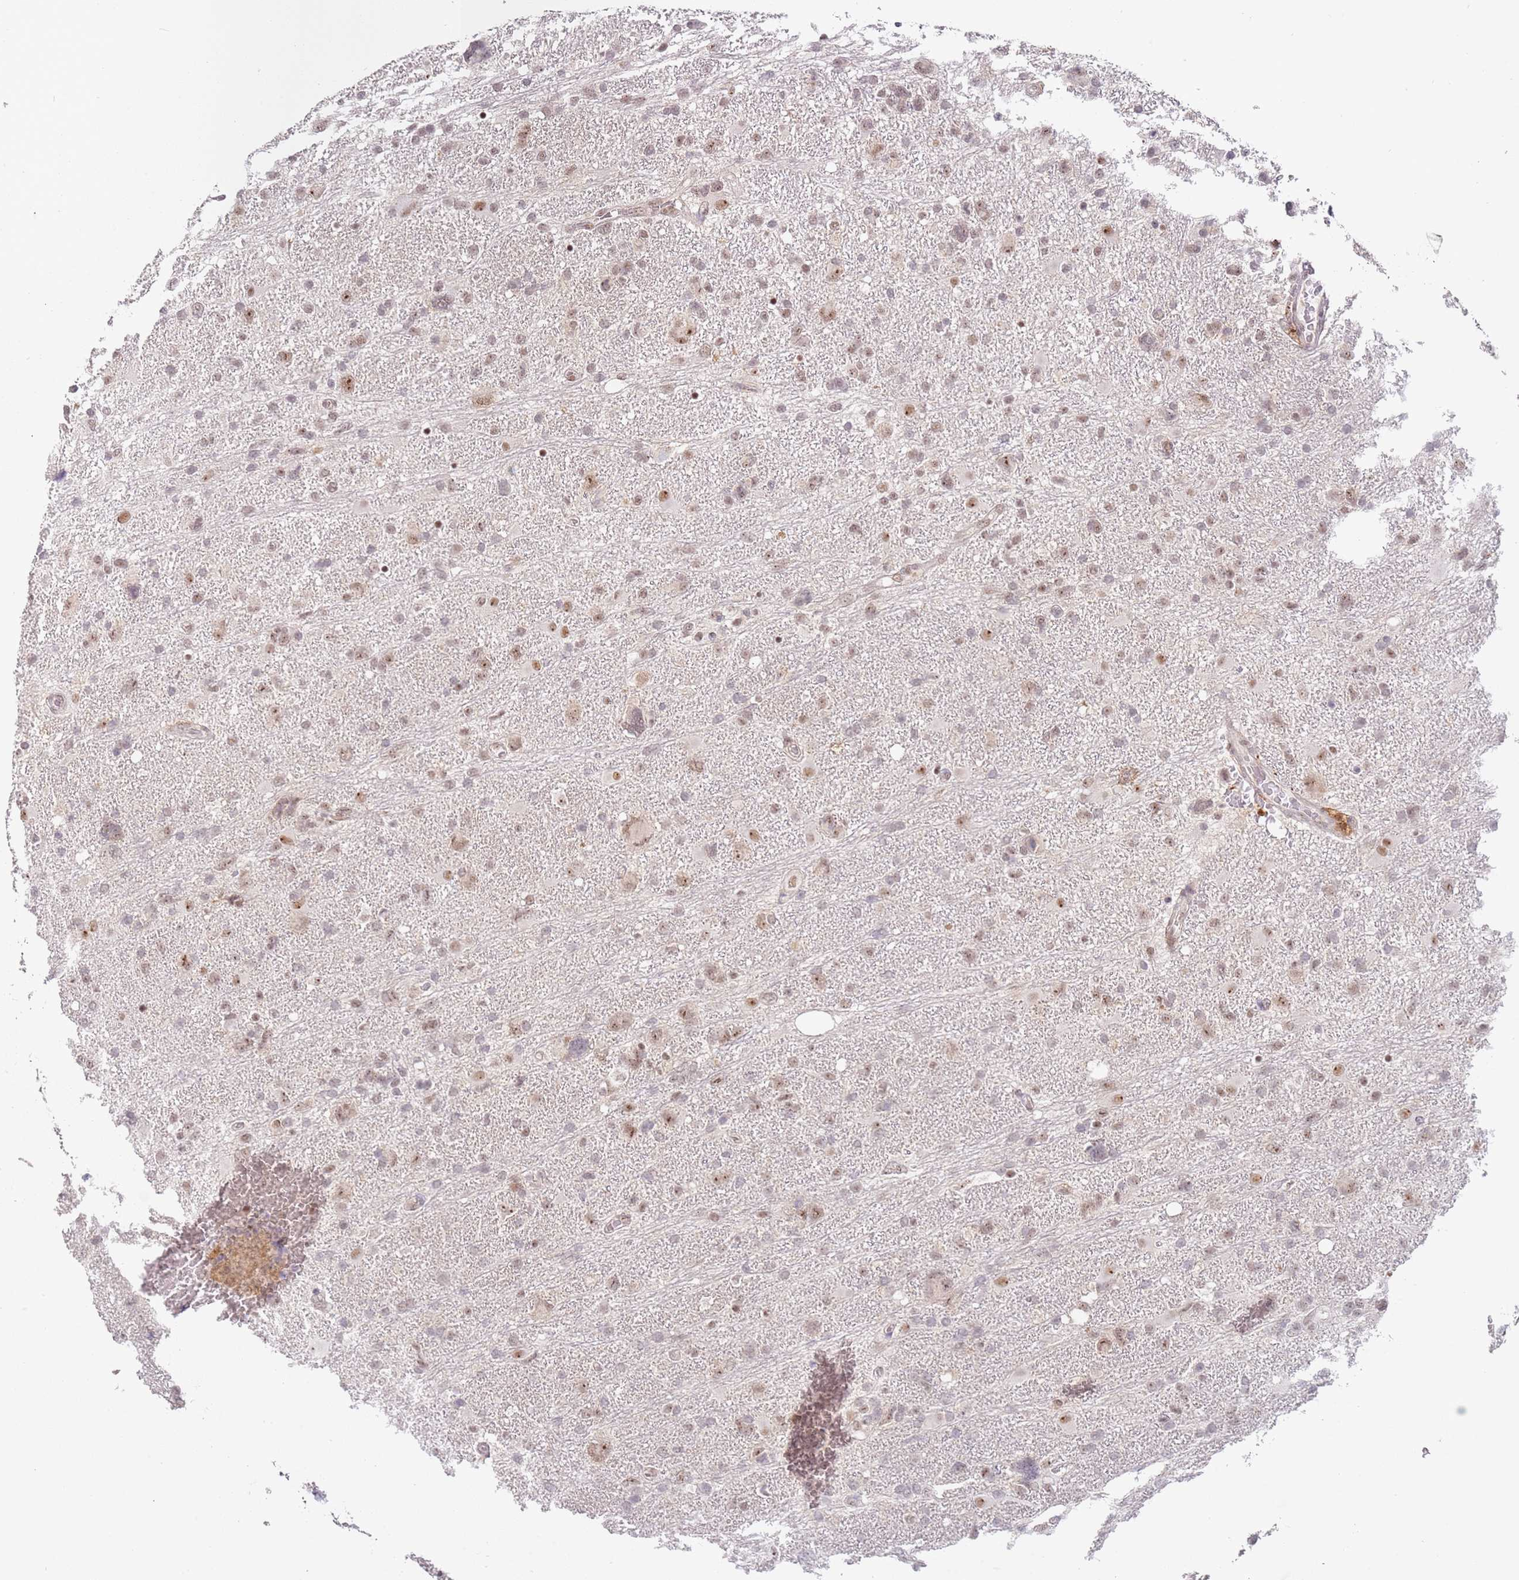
{"staining": {"intensity": "weak", "quantity": ">75%", "location": "nuclear"}, "tissue": "glioma", "cell_type": "Tumor cells", "image_type": "cancer", "snomed": [{"axis": "morphology", "description": "Glioma, malignant, High grade"}, {"axis": "topography", "description": "Brain"}], "caption": "This is a histology image of immunohistochemistry (IHC) staining of malignant glioma (high-grade), which shows weak expression in the nuclear of tumor cells.", "gene": "LGALSL", "patient": {"sex": "male", "age": 61}}